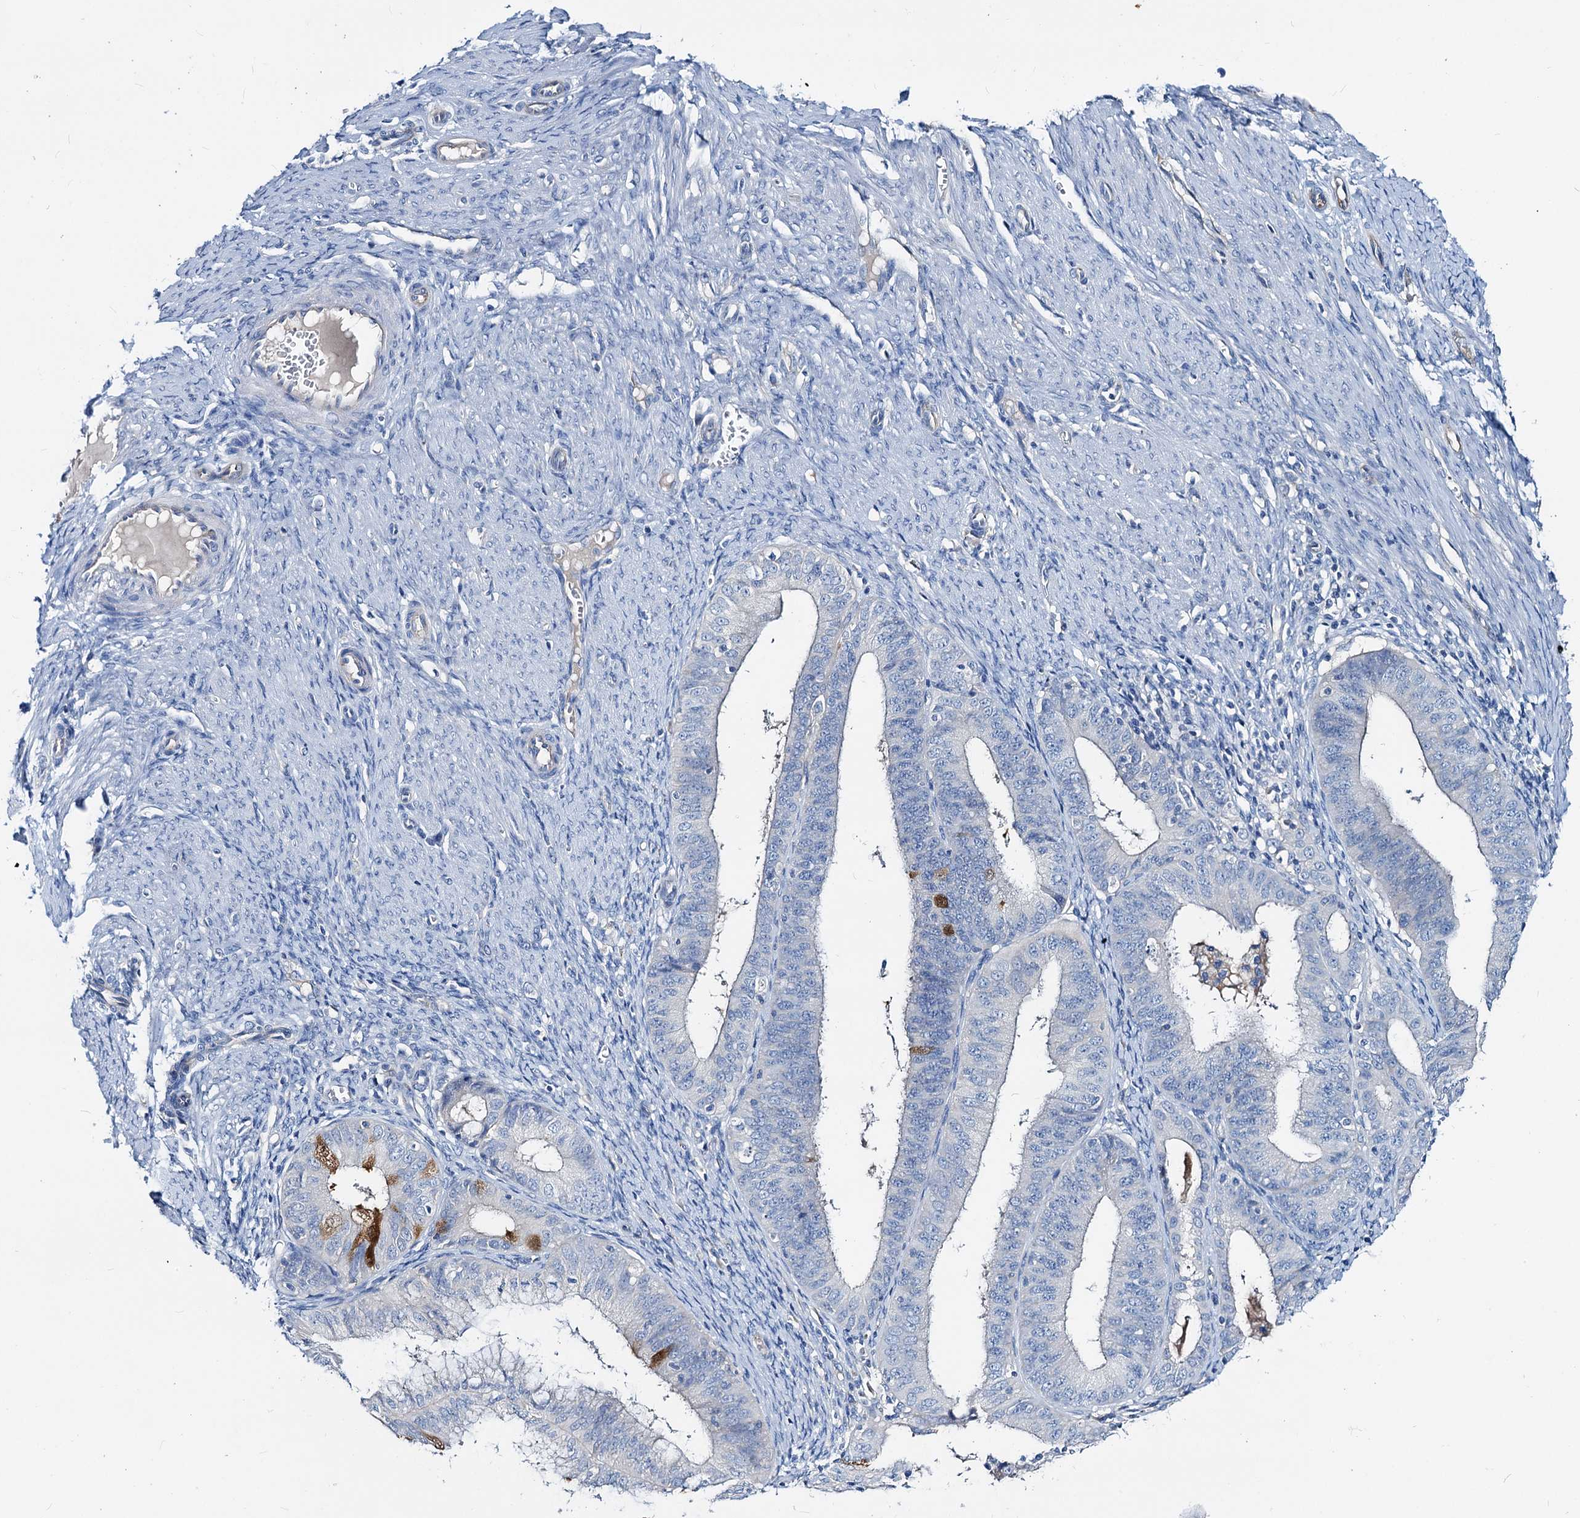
{"staining": {"intensity": "negative", "quantity": "none", "location": "none"}, "tissue": "endometrial cancer", "cell_type": "Tumor cells", "image_type": "cancer", "snomed": [{"axis": "morphology", "description": "Adenocarcinoma, NOS"}, {"axis": "topography", "description": "Endometrium"}], "caption": "A high-resolution histopathology image shows IHC staining of endometrial adenocarcinoma, which reveals no significant positivity in tumor cells.", "gene": "DYDC2", "patient": {"sex": "female", "age": 51}}